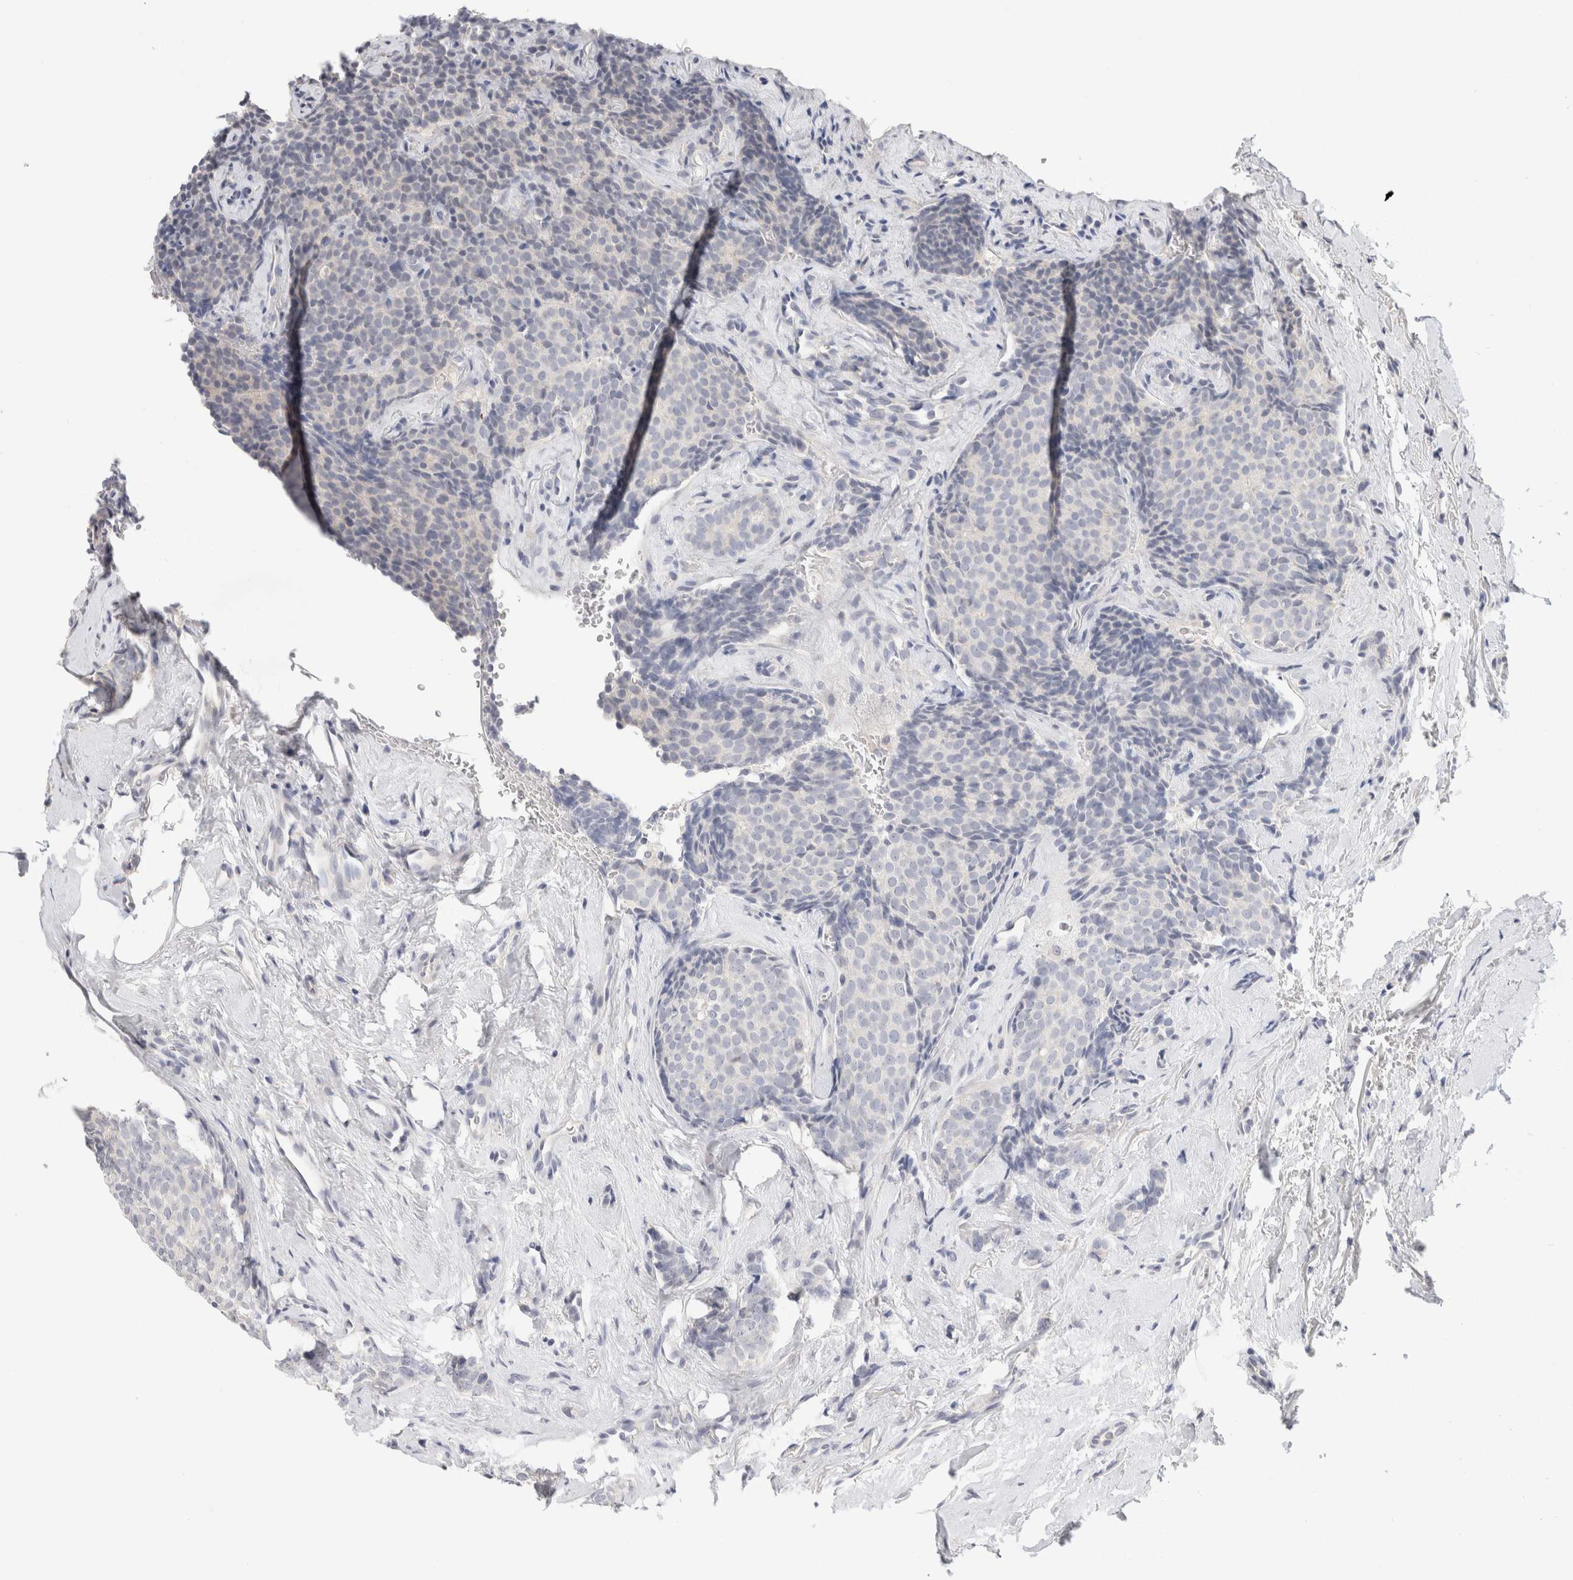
{"staining": {"intensity": "negative", "quantity": "none", "location": "none"}, "tissue": "breast cancer", "cell_type": "Tumor cells", "image_type": "cancer", "snomed": [{"axis": "morphology", "description": "Lobular carcinoma"}, {"axis": "topography", "description": "Skin"}, {"axis": "topography", "description": "Breast"}], "caption": "This image is of breast cancer (lobular carcinoma) stained with immunohistochemistry (IHC) to label a protein in brown with the nuclei are counter-stained blue. There is no expression in tumor cells.", "gene": "CHRM4", "patient": {"sex": "female", "age": 46}}